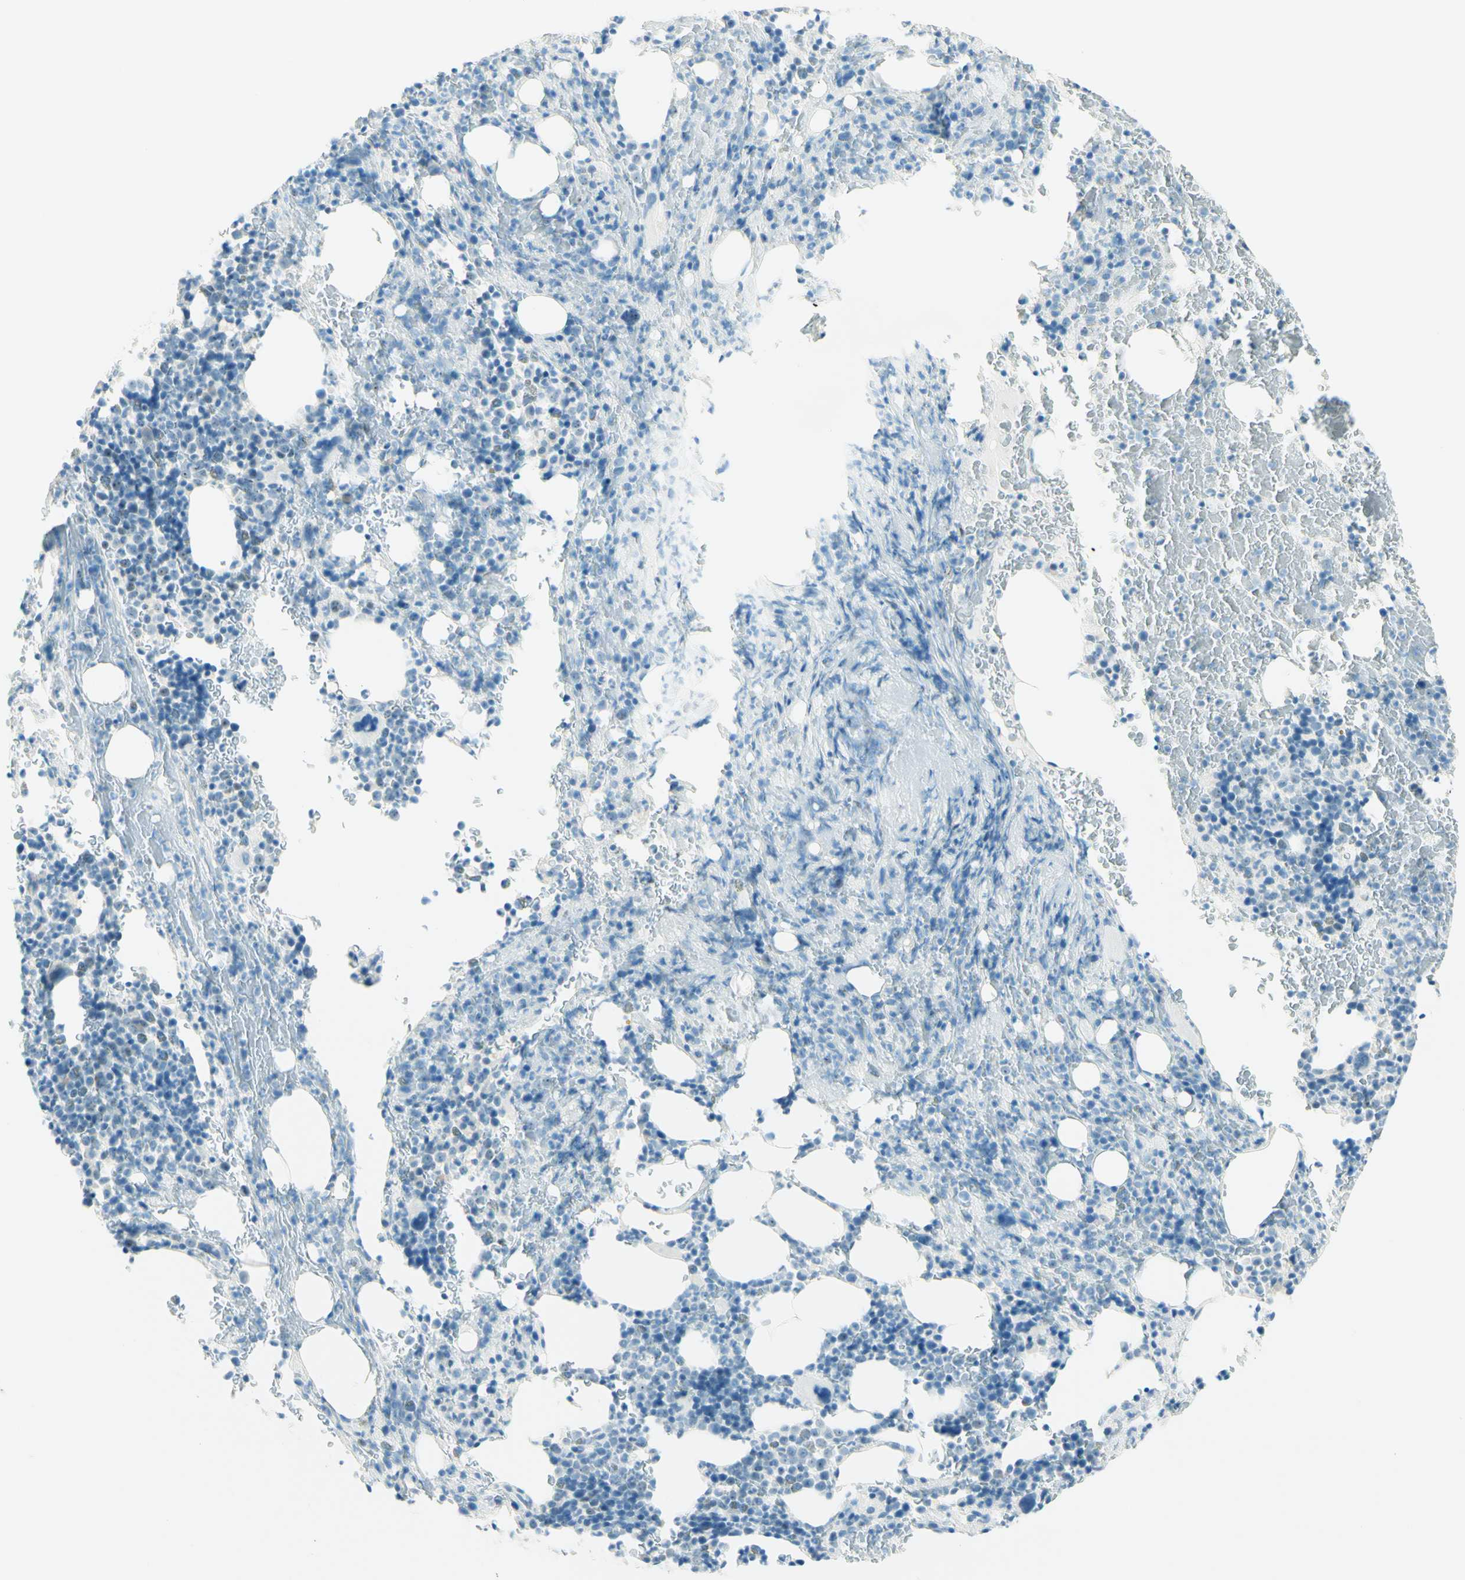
{"staining": {"intensity": "negative", "quantity": "none", "location": "none"}, "tissue": "bone marrow", "cell_type": "Hematopoietic cells", "image_type": "normal", "snomed": [{"axis": "morphology", "description": "Normal tissue, NOS"}, {"axis": "morphology", "description": "Inflammation, NOS"}, {"axis": "topography", "description": "Bone marrow"}], "caption": "A high-resolution micrograph shows immunohistochemistry (IHC) staining of unremarkable bone marrow, which exhibits no significant positivity in hematopoietic cells. (Brightfield microscopy of DAB immunohistochemistry at high magnification).", "gene": "FMR1NB", "patient": {"sex": "male", "age": 72}}